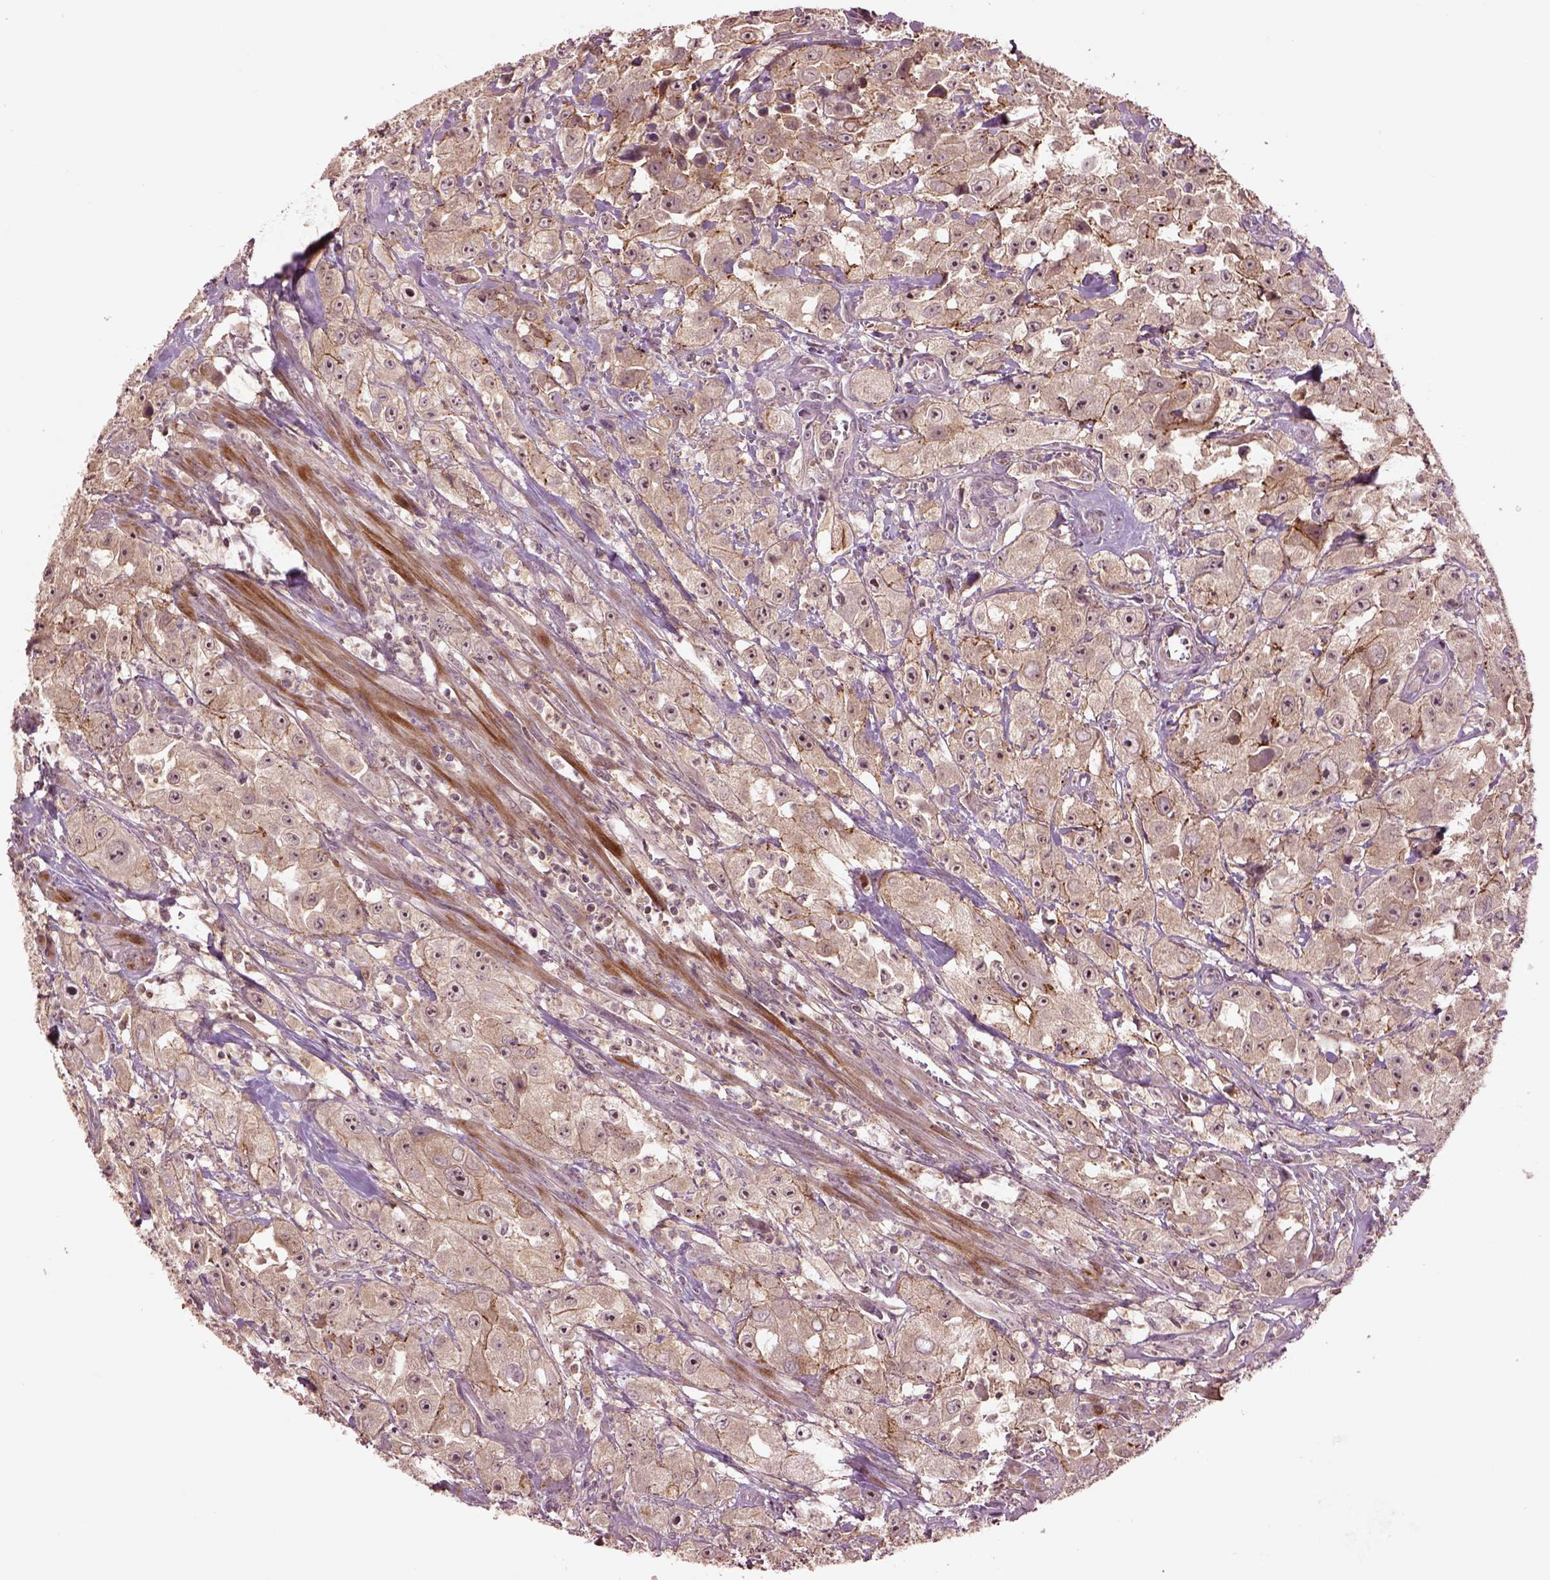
{"staining": {"intensity": "weak", "quantity": ">75%", "location": "cytoplasmic/membranous"}, "tissue": "urothelial cancer", "cell_type": "Tumor cells", "image_type": "cancer", "snomed": [{"axis": "morphology", "description": "Urothelial carcinoma, High grade"}, {"axis": "topography", "description": "Urinary bladder"}], "caption": "IHC micrograph of urothelial cancer stained for a protein (brown), which shows low levels of weak cytoplasmic/membranous expression in about >75% of tumor cells.", "gene": "MTHFS", "patient": {"sex": "male", "age": 79}}